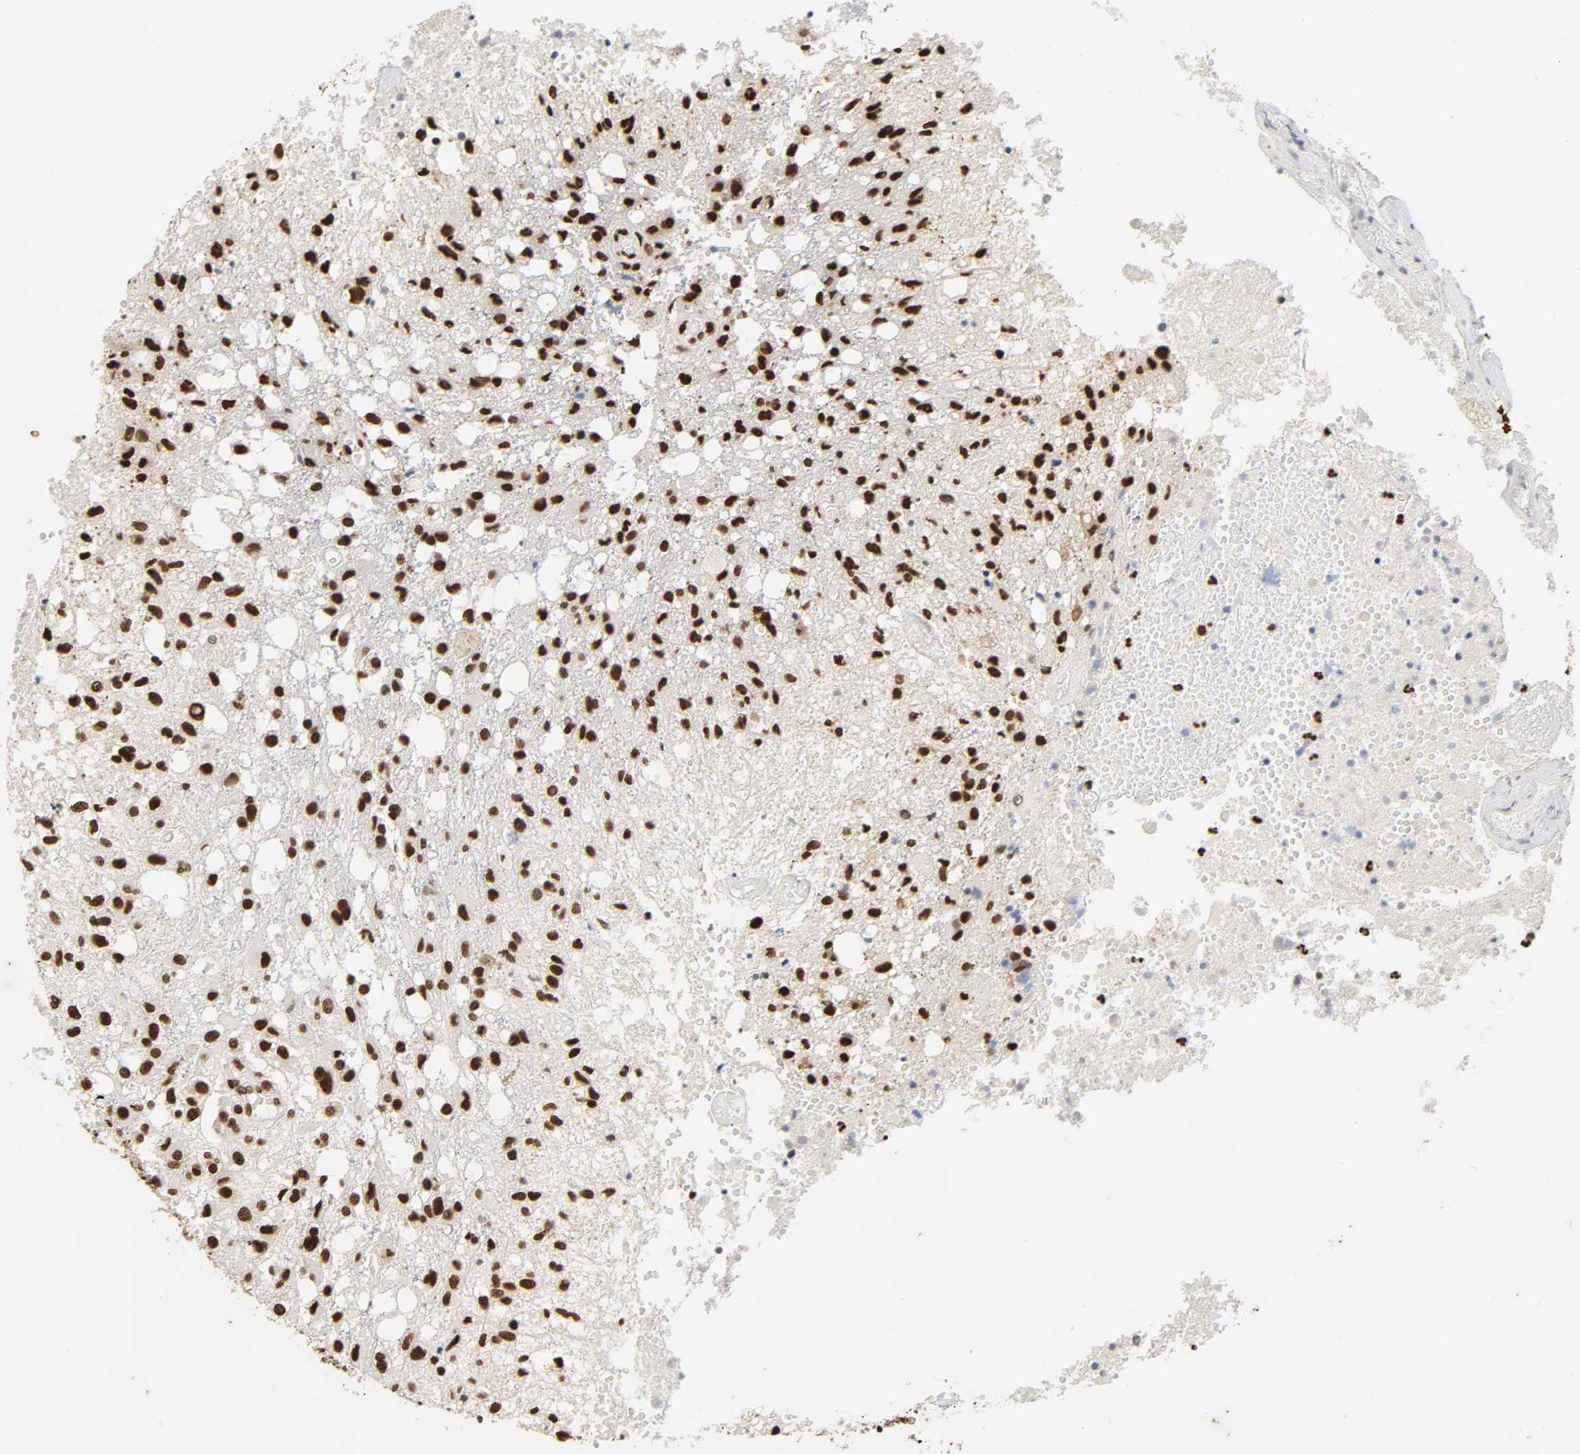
{"staining": {"intensity": "strong", "quantity": ">75%", "location": "nuclear"}, "tissue": "glioma", "cell_type": "Tumor cells", "image_type": "cancer", "snomed": [{"axis": "morphology", "description": "Glioma, malignant, High grade"}, {"axis": "topography", "description": "Cerebral cortex"}], "caption": "This histopathology image reveals glioma stained with immunohistochemistry to label a protein in brown. The nuclear of tumor cells show strong positivity for the protein. Nuclei are counter-stained blue.", "gene": "HNRNPC", "patient": {"sex": "male", "age": 76}}